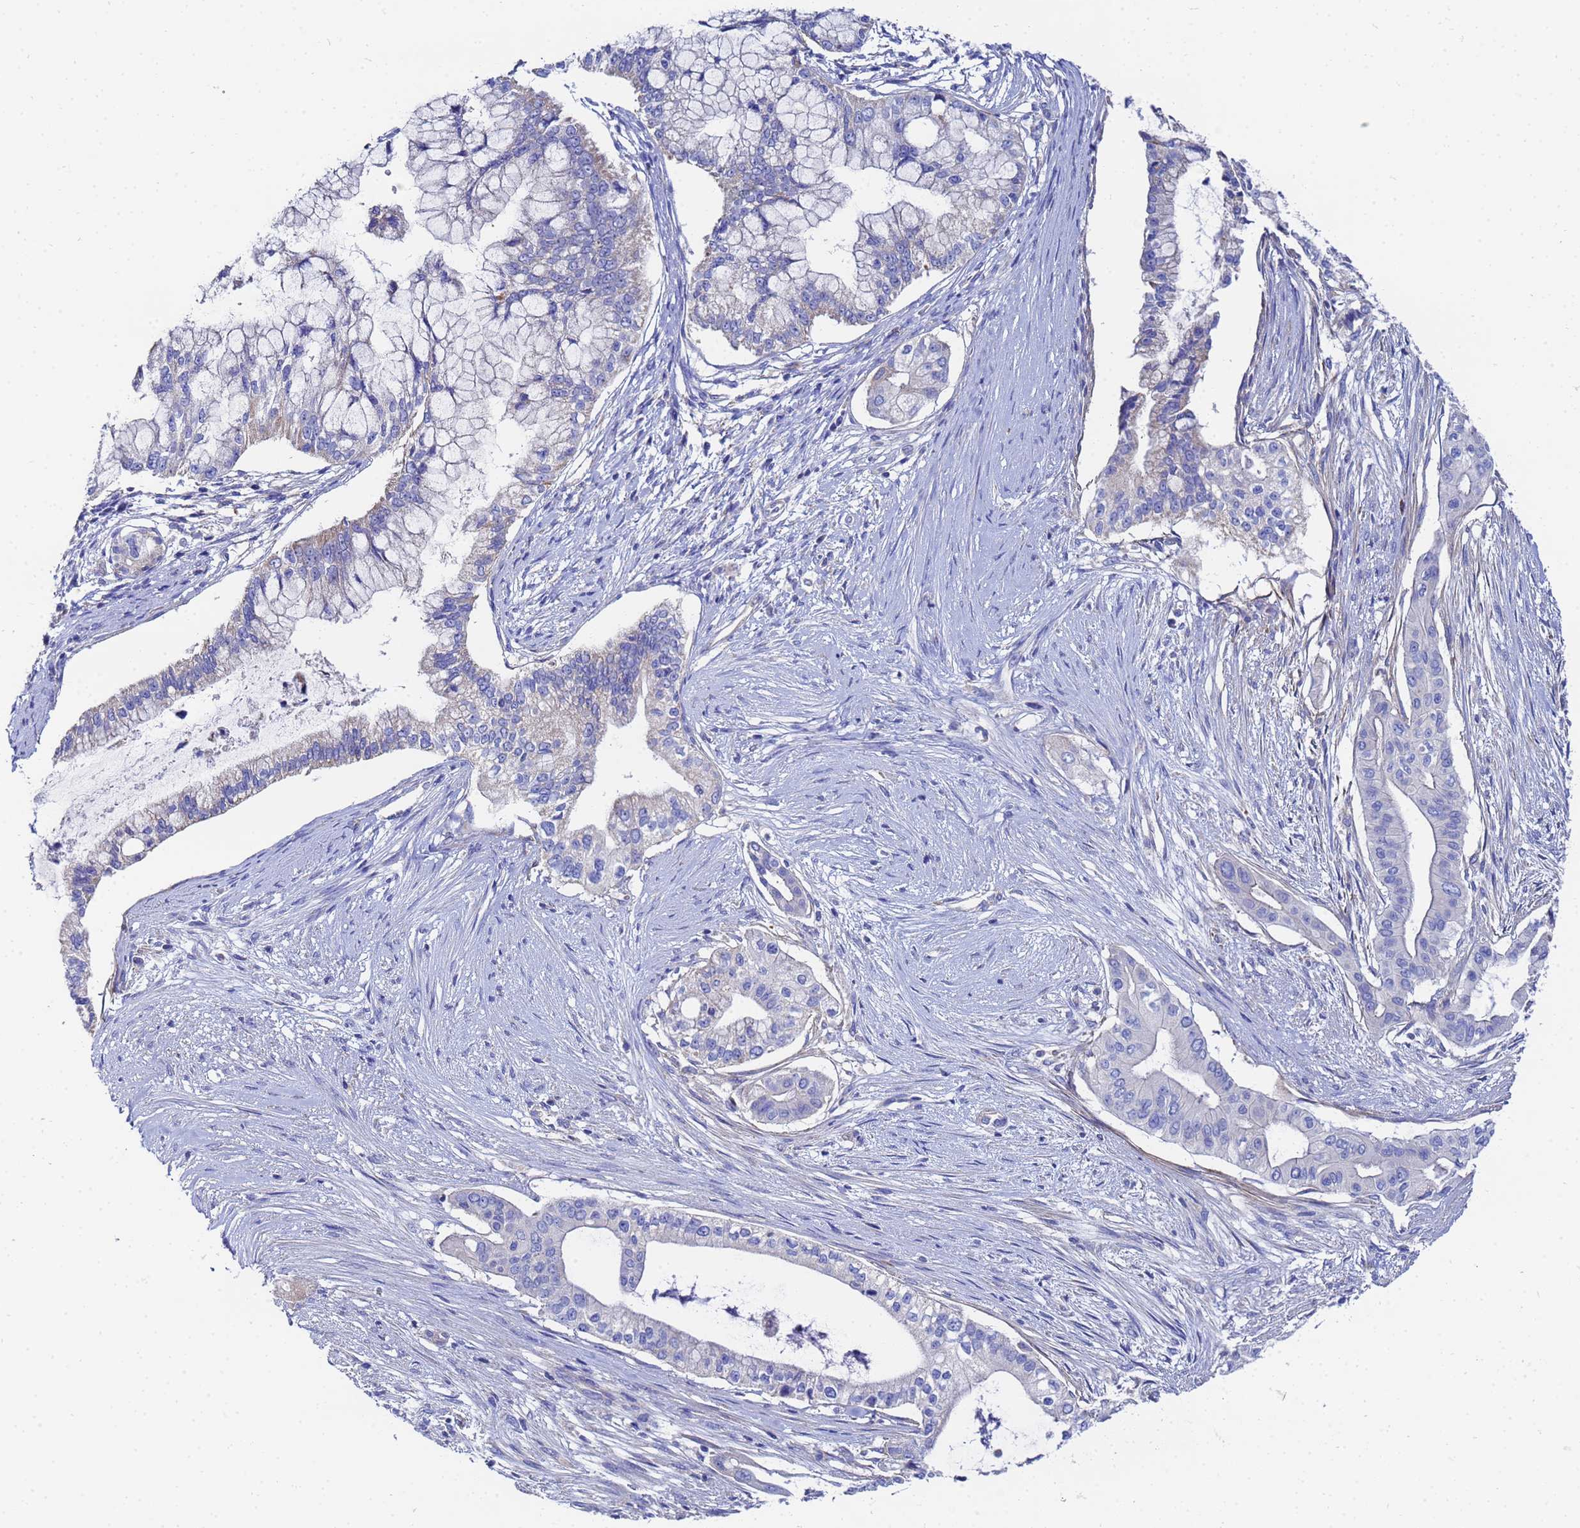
{"staining": {"intensity": "weak", "quantity": "<25%", "location": "cytoplasmic/membranous"}, "tissue": "pancreatic cancer", "cell_type": "Tumor cells", "image_type": "cancer", "snomed": [{"axis": "morphology", "description": "Adenocarcinoma, NOS"}, {"axis": "topography", "description": "Pancreas"}], "caption": "A high-resolution image shows immunohistochemistry (IHC) staining of adenocarcinoma (pancreatic), which reveals no significant expression in tumor cells.", "gene": "FAHD2A", "patient": {"sex": "male", "age": 46}}